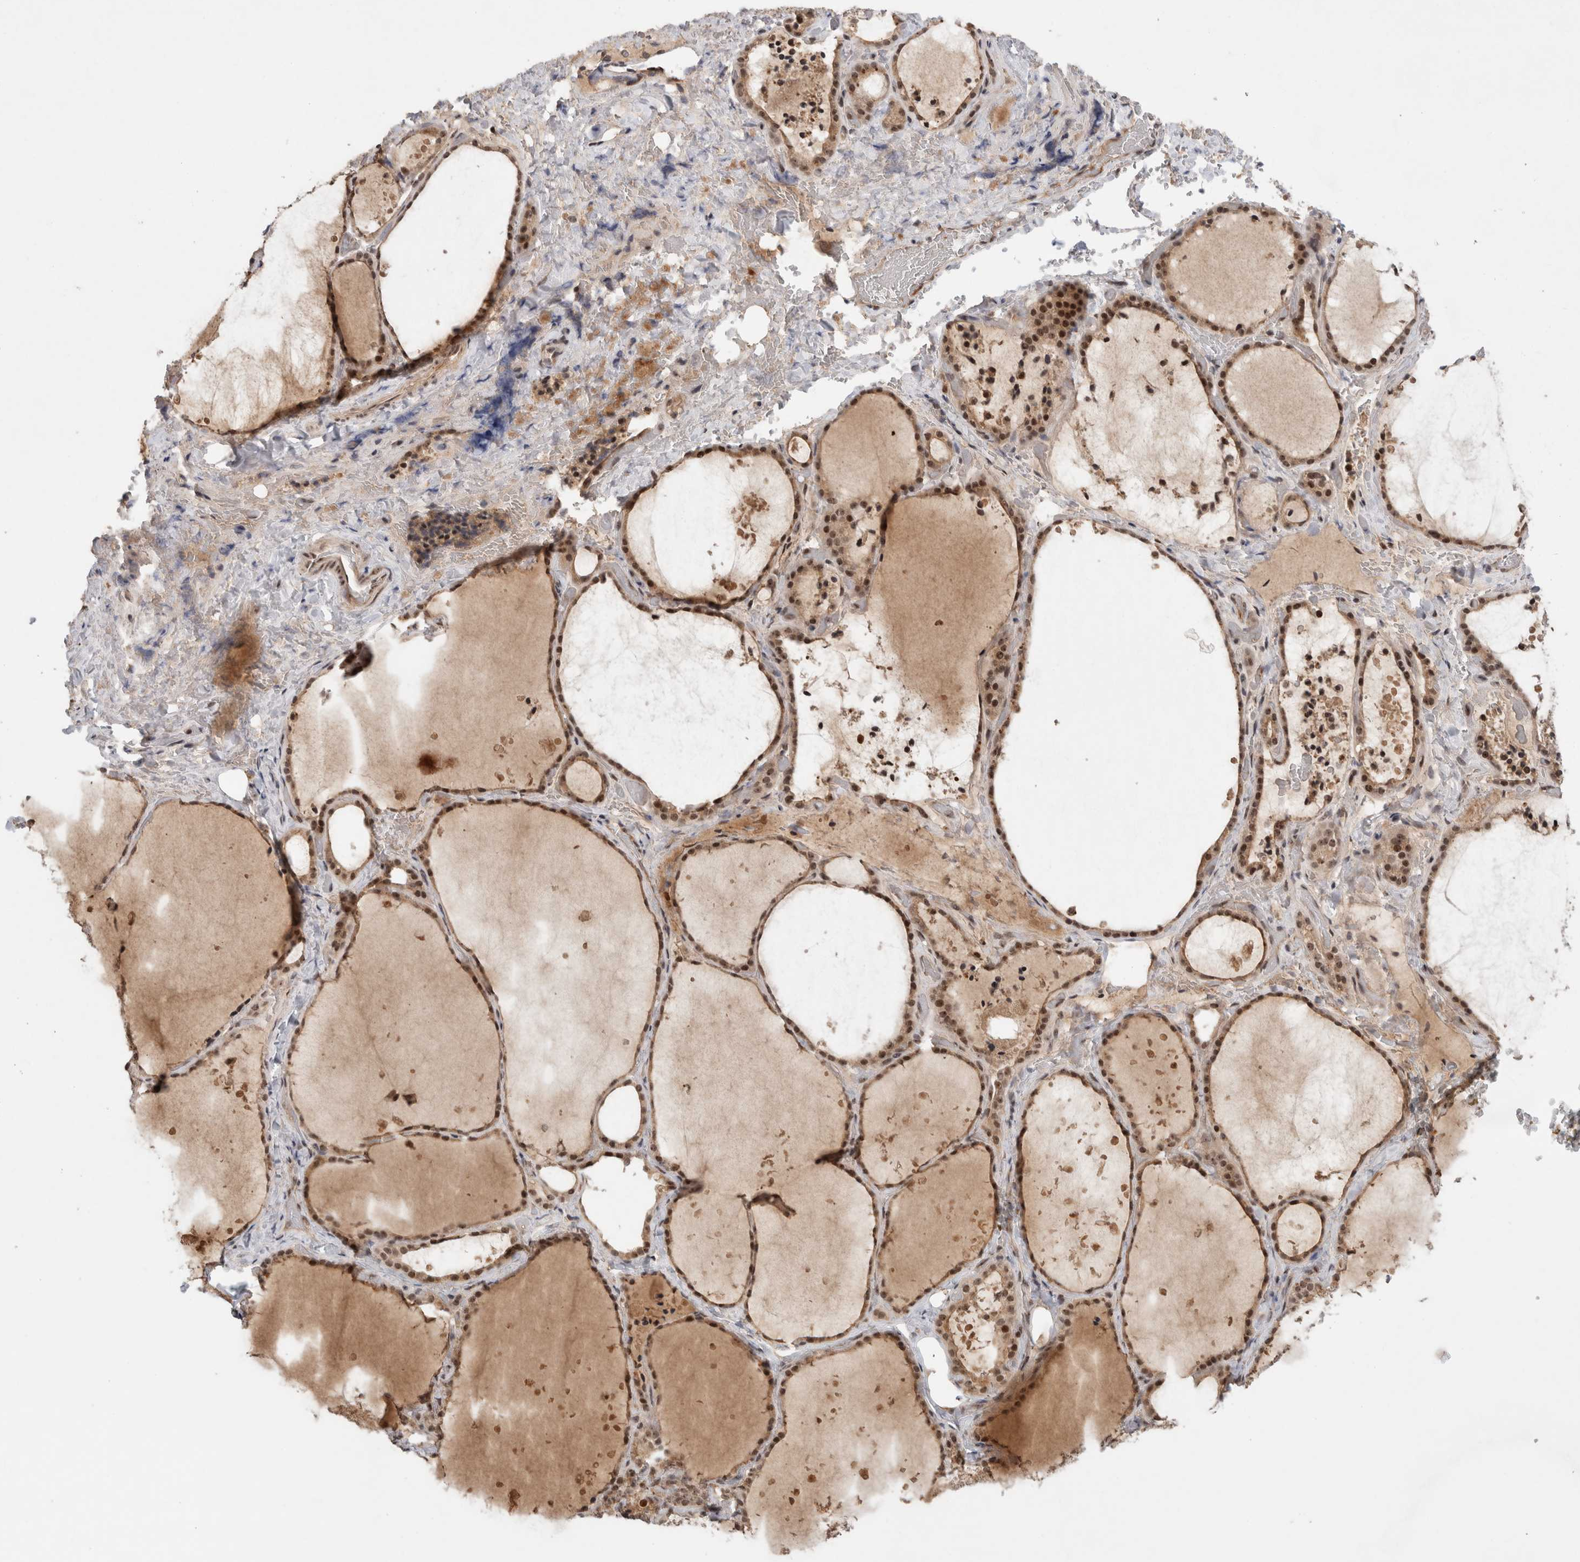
{"staining": {"intensity": "moderate", "quantity": ">75%", "location": "cytoplasmic/membranous,nuclear"}, "tissue": "thyroid gland", "cell_type": "Glandular cells", "image_type": "normal", "snomed": [{"axis": "morphology", "description": "Normal tissue, NOS"}, {"axis": "topography", "description": "Thyroid gland"}], "caption": "Normal thyroid gland was stained to show a protein in brown. There is medium levels of moderate cytoplasmic/membranous,nuclear expression in approximately >75% of glandular cells. The staining is performed using DAB (3,3'-diaminobenzidine) brown chromogen to label protein expression. The nuclei are counter-stained blue using hematoxylin.", "gene": "MPHOSPH6", "patient": {"sex": "female", "age": 44}}